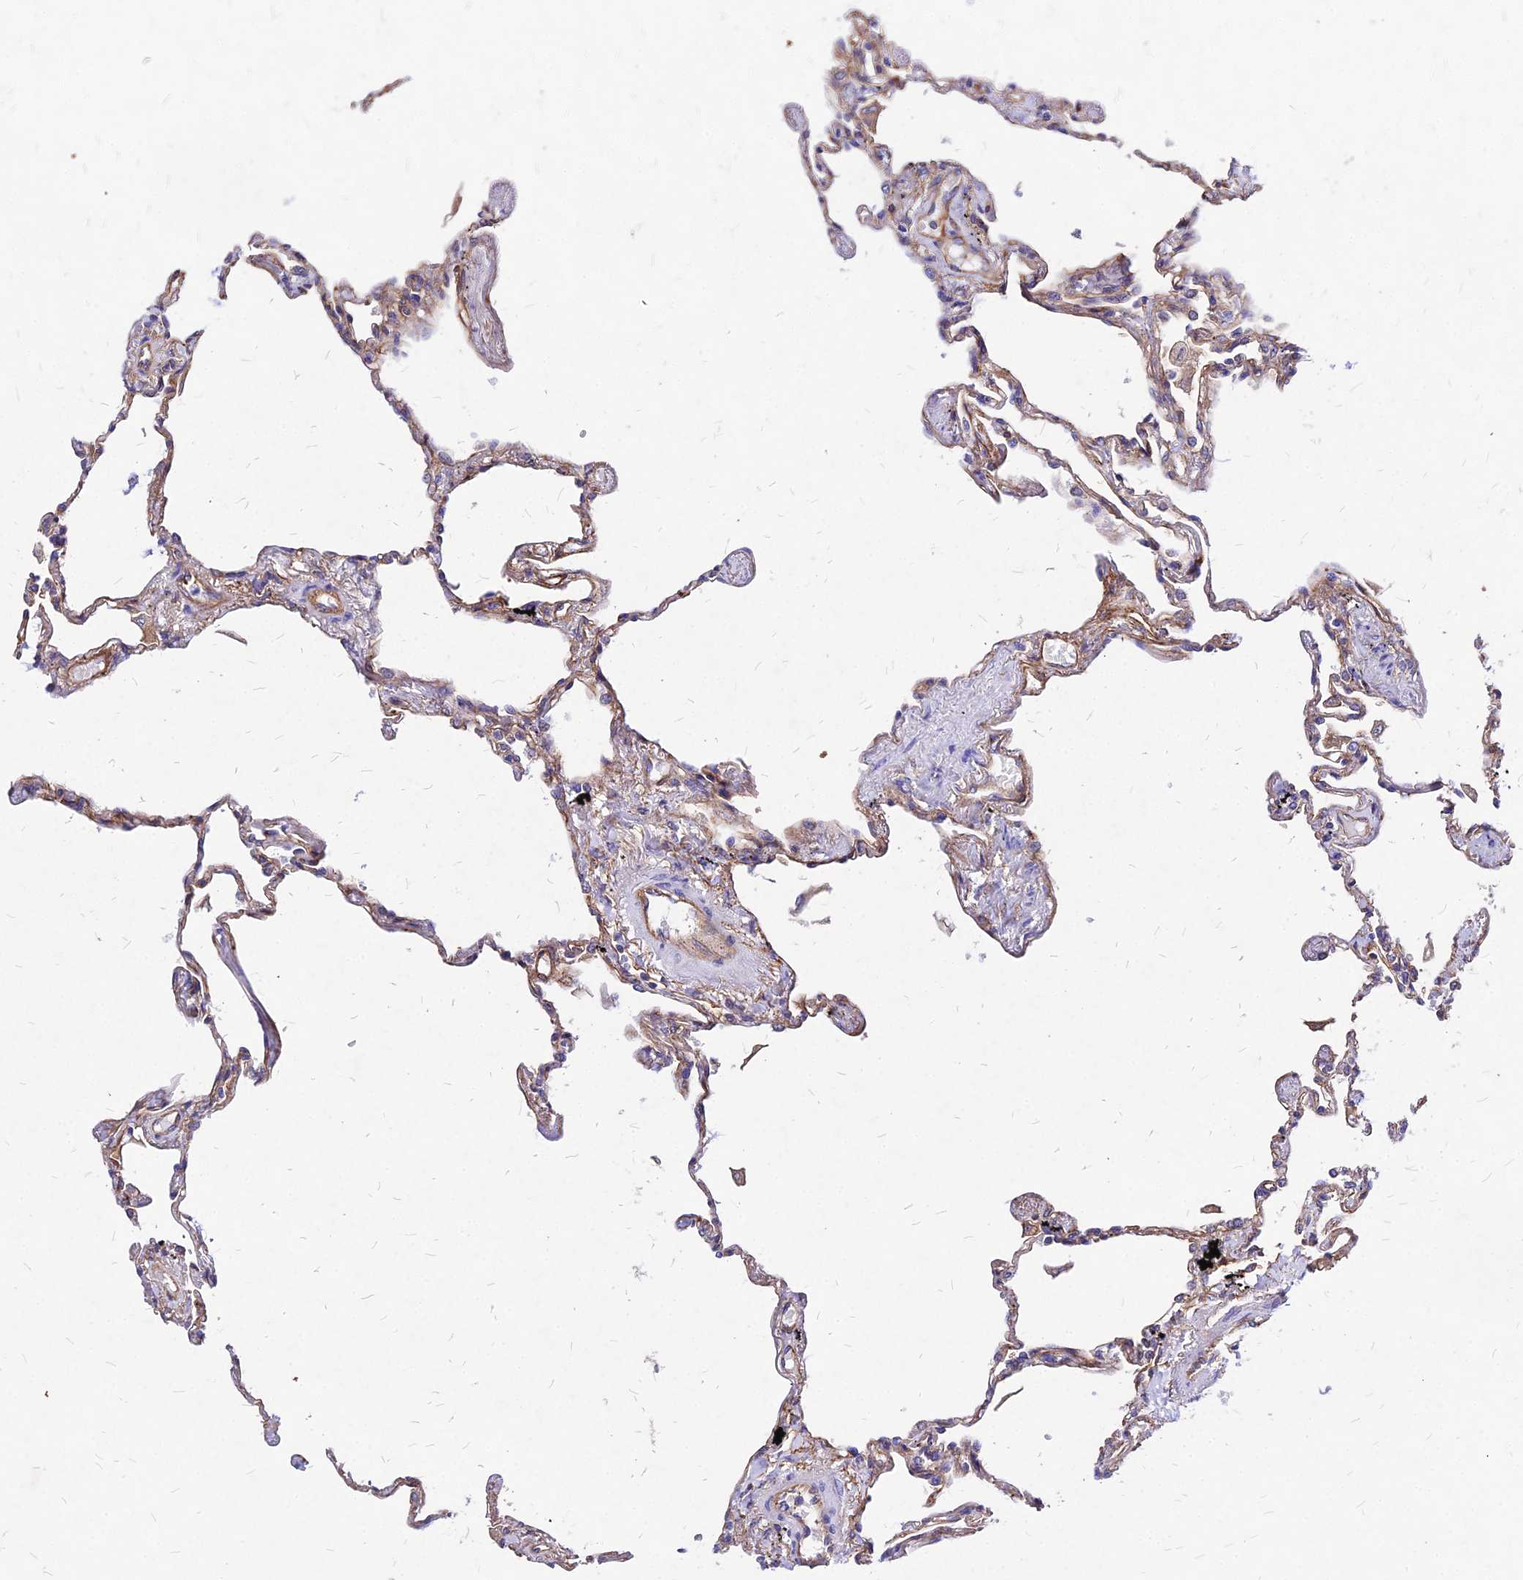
{"staining": {"intensity": "moderate", "quantity": ">75%", "location": "cytoplasmic/membranous"}, "tissue": "lung", "cell_type": "Alveolar cells", "image_type": "normal", "snomed": [{"axis": "morphology", "description": "Normal tissue, NOS"}, {"axis": "topography", "description": "Lung"}], "caption": "Brown immunohistochemical staining in unremarkable human lung shows moderate cytoplasmic/membranous expression in approximately >75% of alveolar cells.", "gene": "EFCC1", "patient": {"sex": "female", "age": 67}}